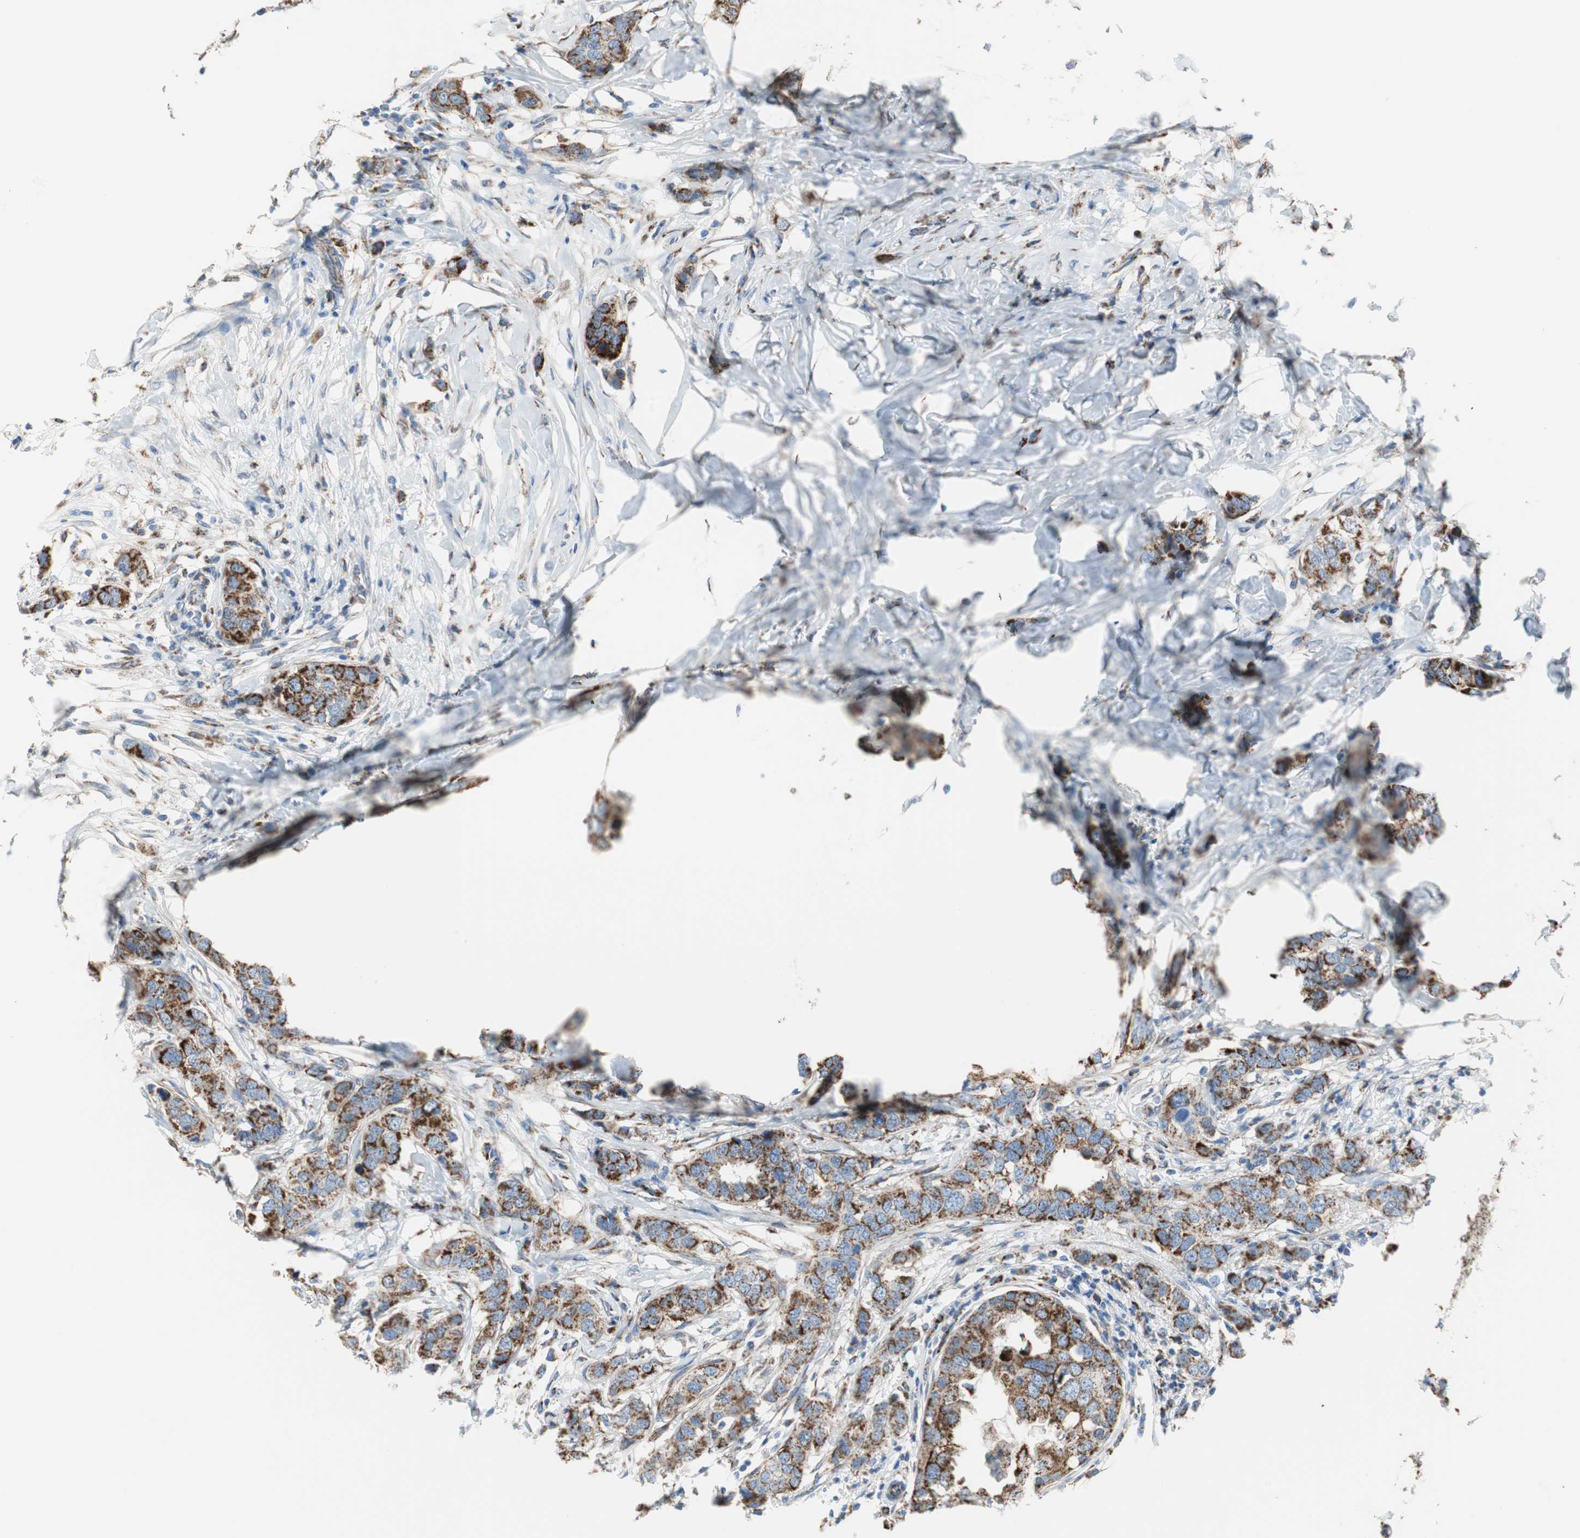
{"staining": {"intensity": "strong", "quantity": ">75%", "location": "cytoplasmic/membranous"}, "tissue": "breast cancer", "cell_type": "Tumor cells", "image_type": "cancer", "snomed": [{"axis": "morphology", "description": "Duct carcinoma"}, {"axis": "topography", "description": "Breast"}], "caption": "Protein staining displays strong cytoplasmic/membranous staining in about >75% of tumor cells in breast invasive ductal carcinoma.", "gene": "TST", "patient": {"sex": "female", "age": 50}}